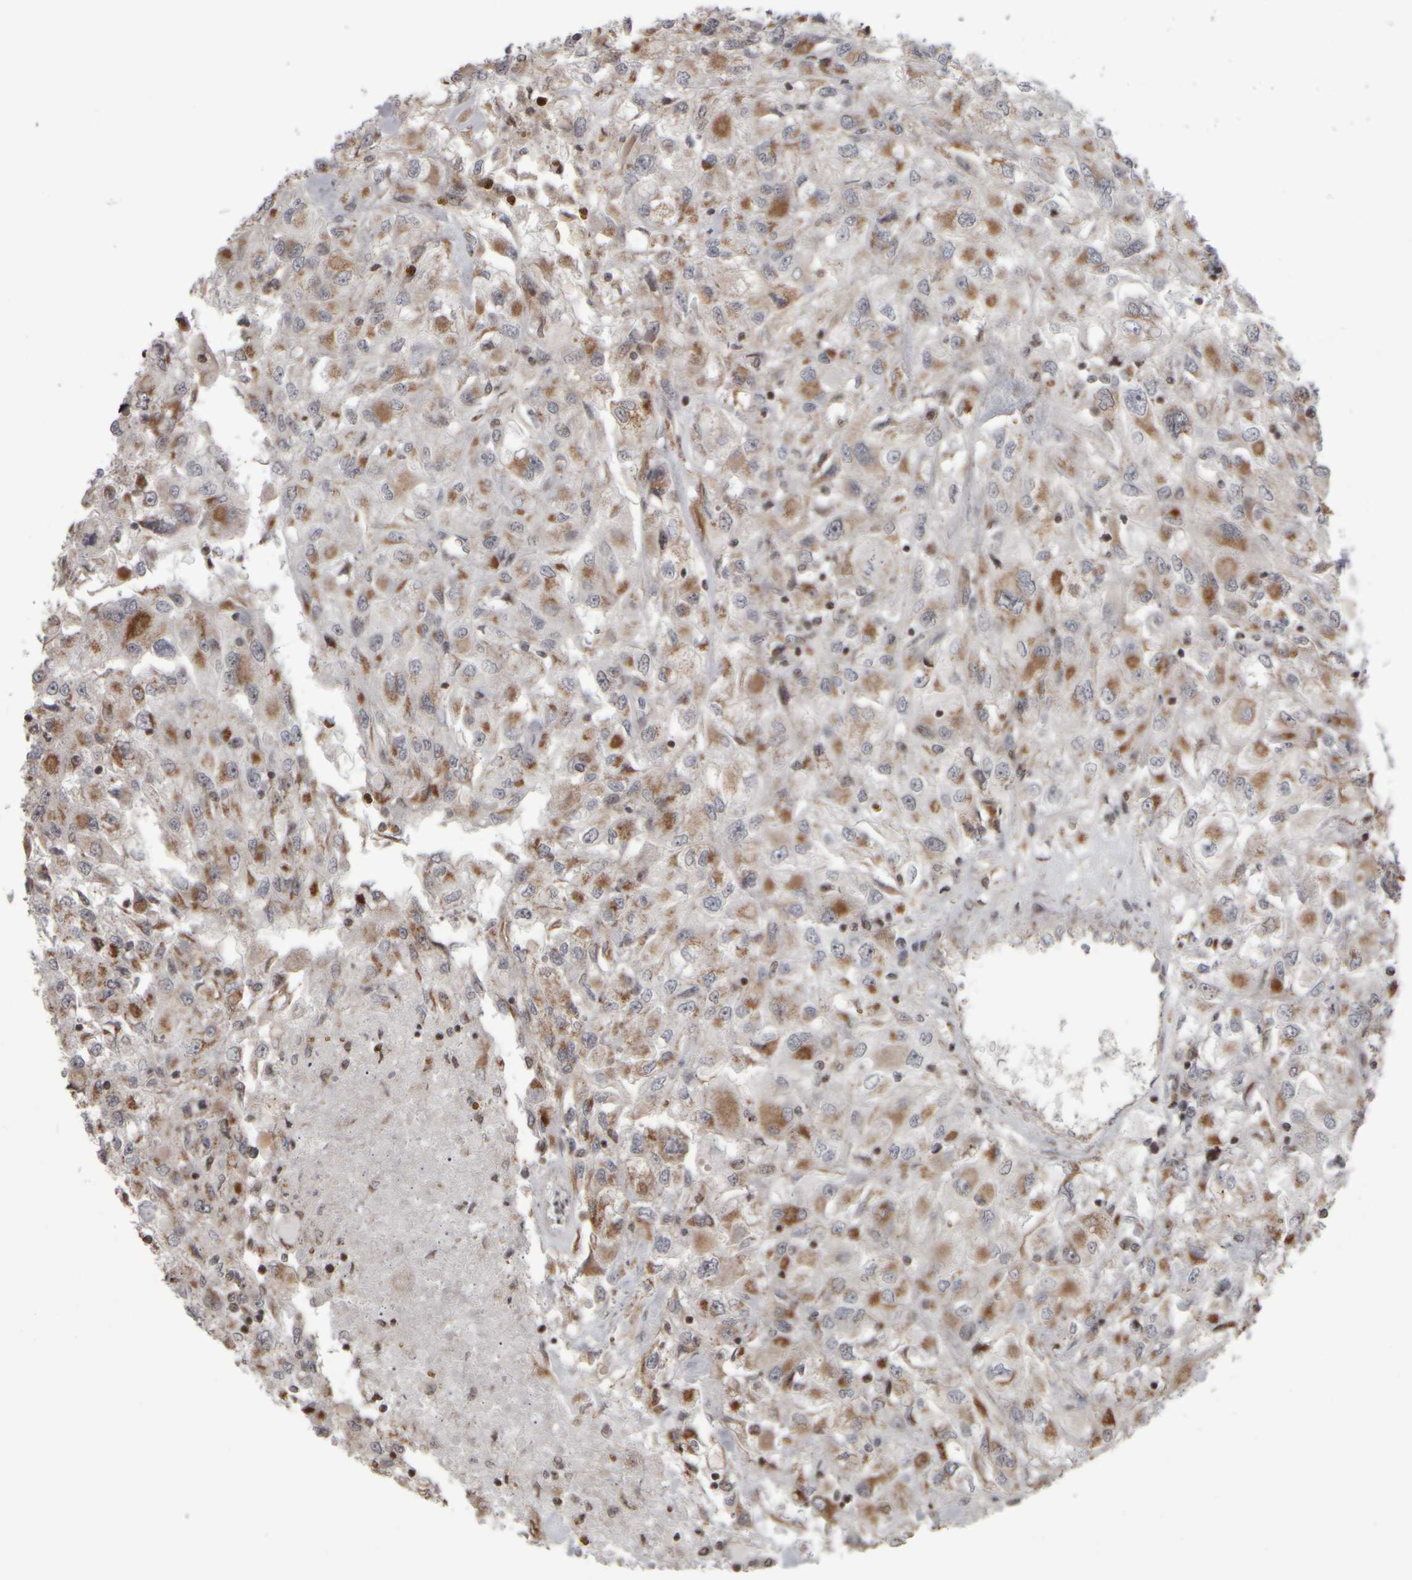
{"staining": {"intensity": "moderate", "quantity": ">75%", "location": "cytoplasmic/membranous"}, "tissue": "renal cancer", "cell_type": "Tumor cells", "image_type": "cancer", "snomed": [{"axis": "morphology", "description": "Adenocarcinoma, NOS"}, {"axis": "topography", "description": "Kidney"}], "caption": "Immunohistochemical staining of renal cancer reveals medium levels of moderate cytoplasmic/membranous protein positivity in approximately >75% of tumor cells. The staining was performed using DAB, with brown indicating positive protein expression. Nuclei are stained blue with hematoxylin.", "gene": "CWC27", "patient": {"sex": "female", "age": 52}}